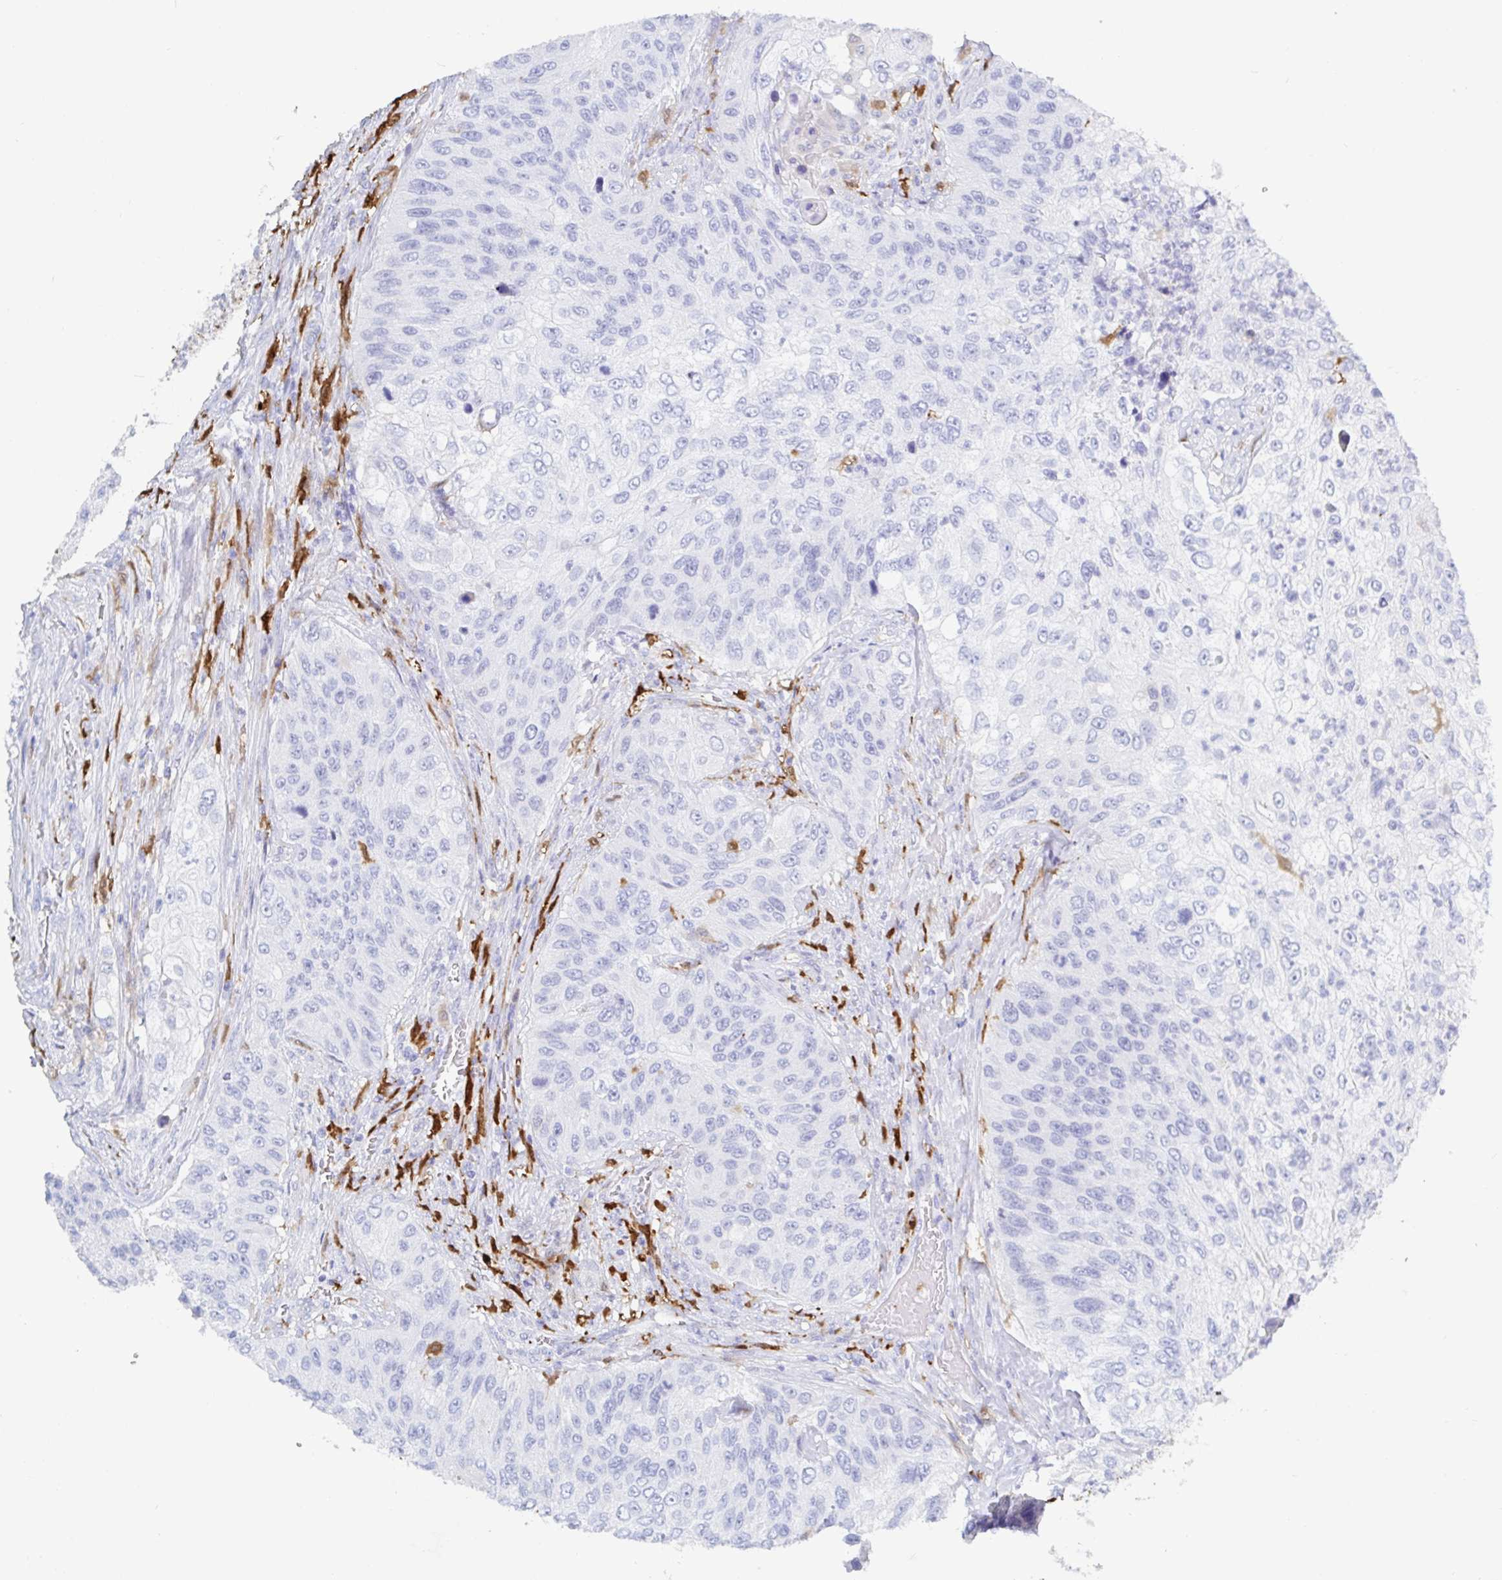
{"staining": {"intensity": "negative", "quantity": "none", "location": "none"}, "tissue": "urothelial cancer", "cell_type": "Tumor cells", "image_type": "cancer", "snomed": [{"axis": "morphology", "description": "Urothelial carcinoma, High grade"}, {"axis": "topography", "description": "Urinary bladder"}], "caption": "High-grade urothelial carcinoma was stained to show a protein in brown. There is no significant staining in tumor cells.", "gene": "OR2A4", "patient": {"sex": "female", "age": 60}}